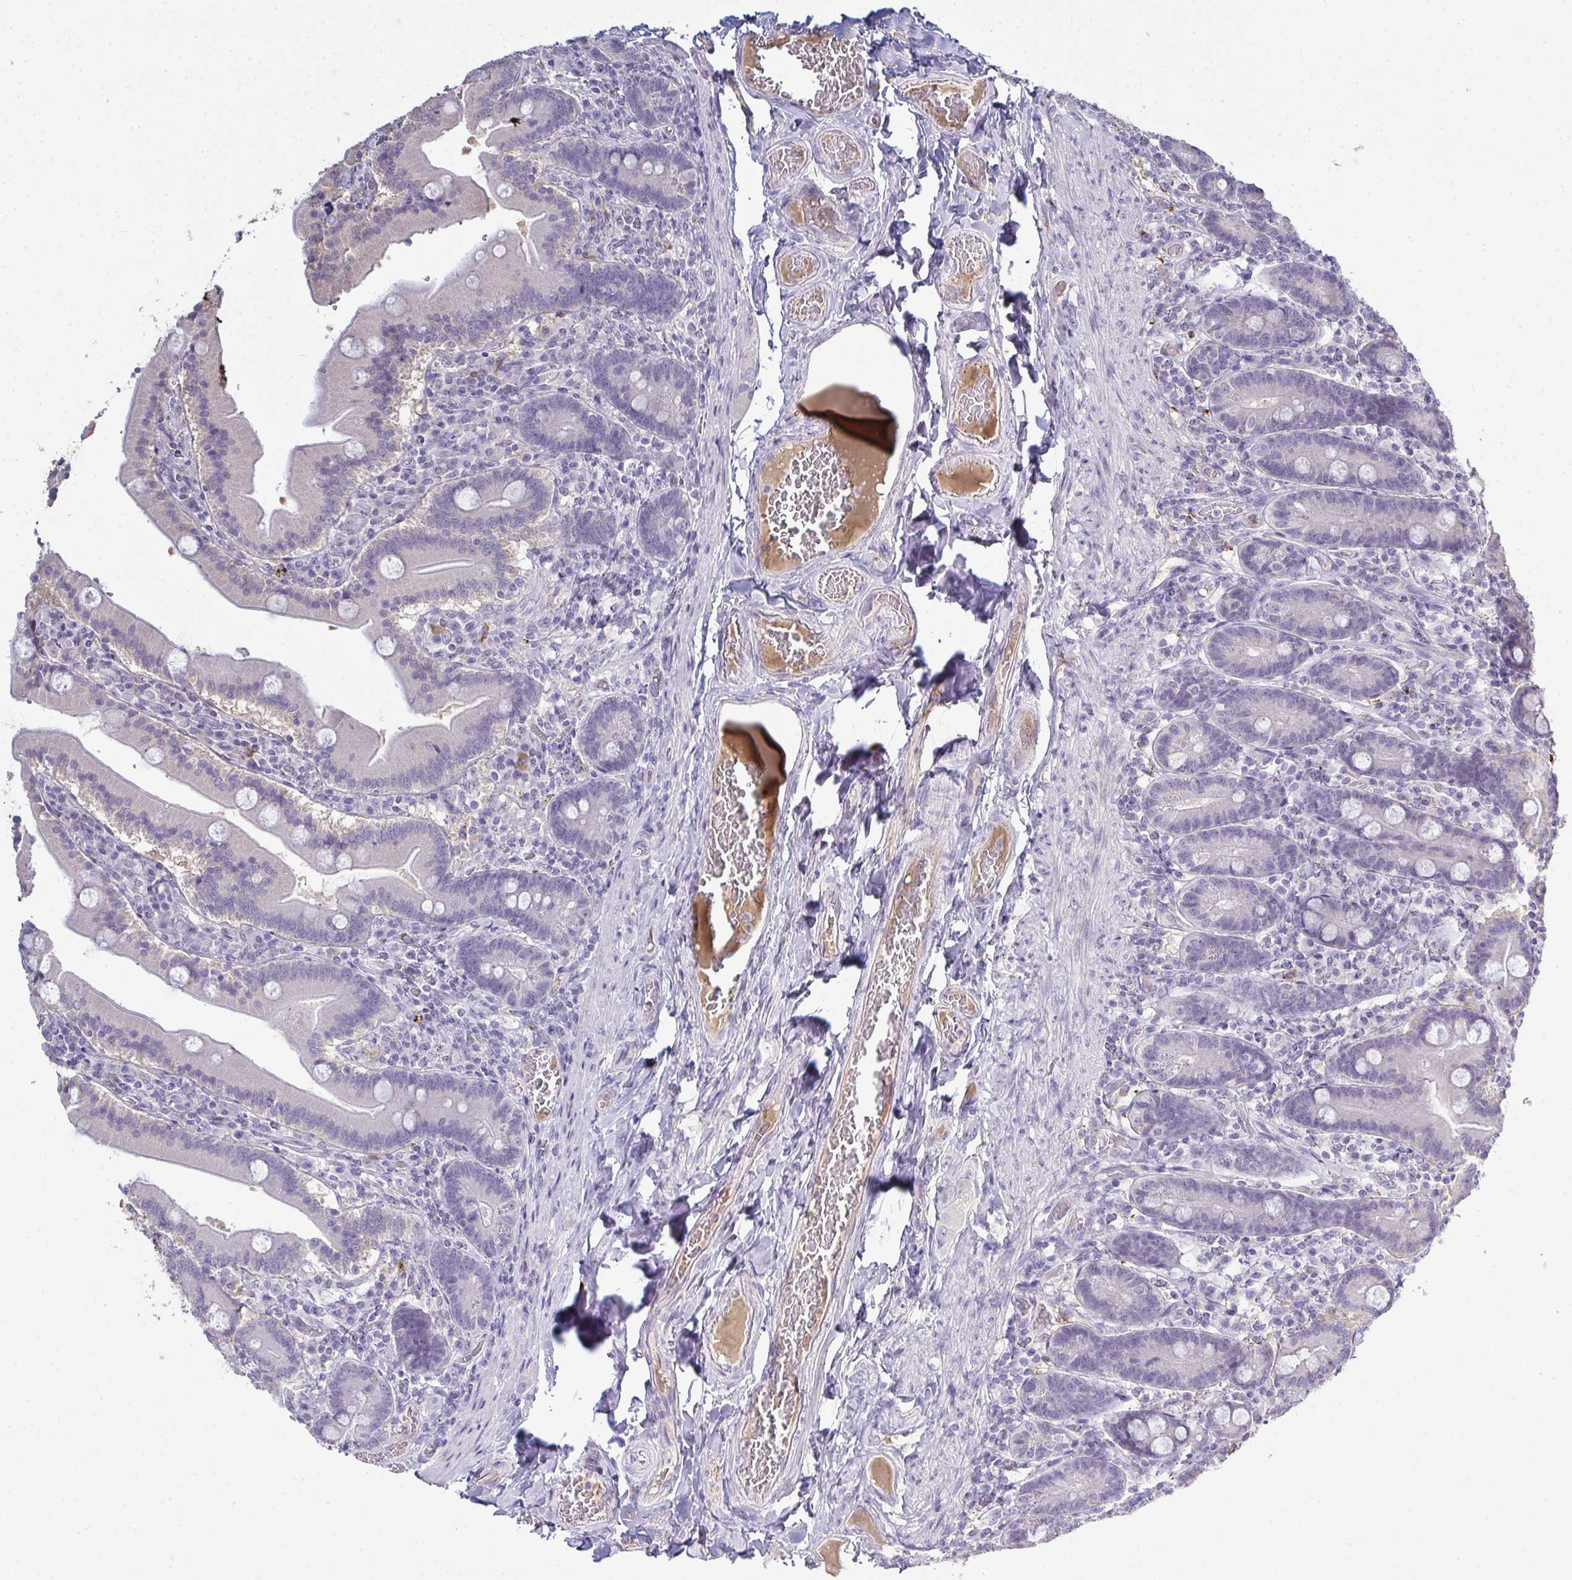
{"staining": {"intensity": "negative", "quantity": "none", "location": "none"}, "tissue": "duodenum", "cell_type": "Glandular cells", "image_type": "normal", "snomed": [{"axis": "morphology", "description": "Normal tissue, NOS"}, {"axis": "topography", "description": "Duodenum"}], "caption": "Immunohistochemical staining of benign human duodenum demonstrates no significant staining in glandular cells. (DAB (3,3'-diaminobenzidine) immunohistochemistry (IHC), high magnification).", "gene": "ADAM21", "patient": {"sex": "female", "age": 62}}